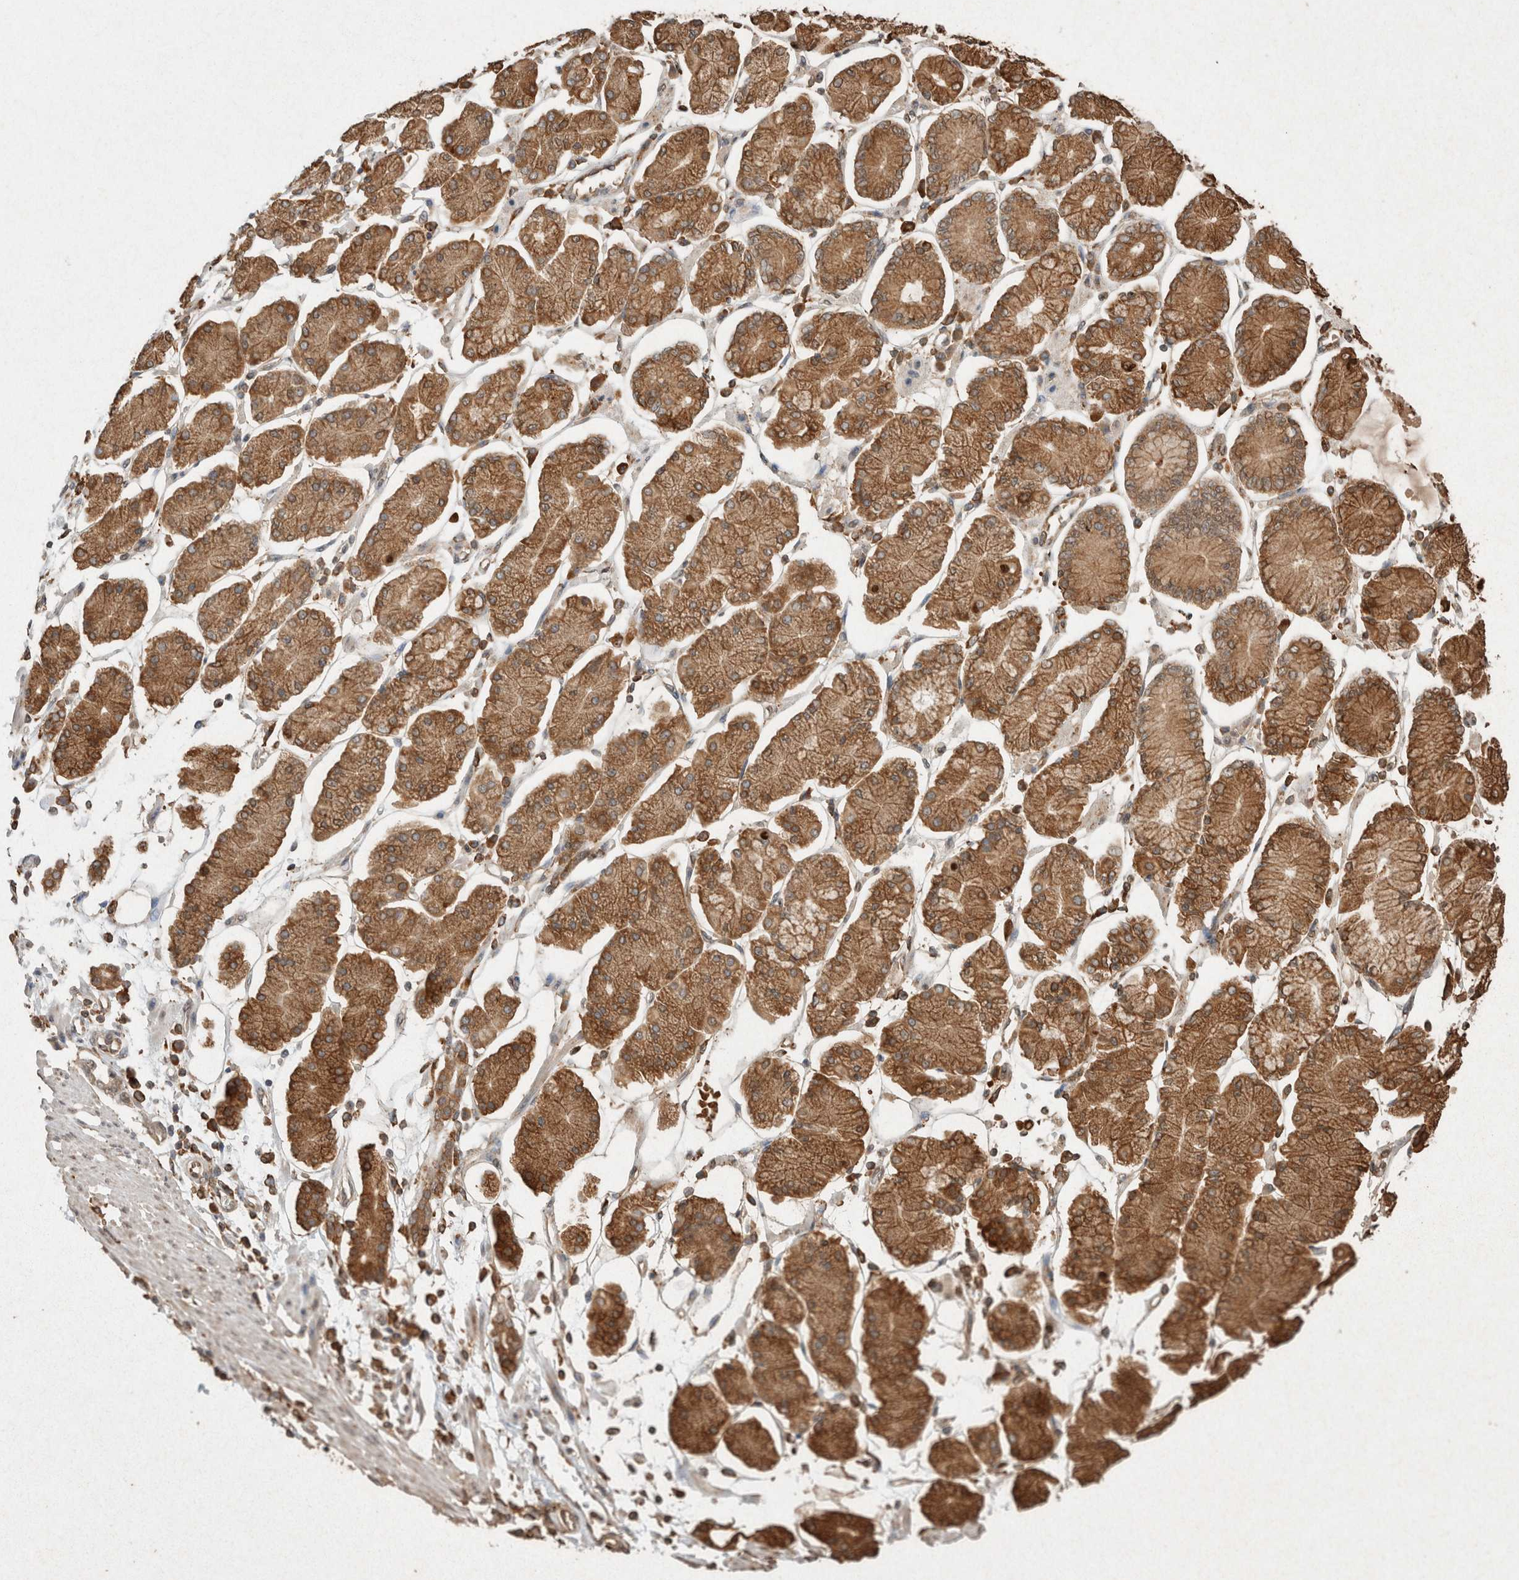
{"staining": {"intensity": "moderate", "quantity": ">75%", "location": "cytoplasmic/membranous"}, "tissue": "stomach cancer", "cell_type": "Tumor cells", "image_type": "cancer", "snomed": [{"axis": "morphology", "description": "Adenocarcinoma, NOS"}, {"axis": "topography", "description": "Stomach"}], "caption": "Immunohistochemical staining of human stomach cancer (adenocarcinoma) exhibits medium levels of moderate cytoplasmic/membranous protein staining in about >75% of tumor cells.", "gene": "ERAP1", "patient": {"sex": "male", "age": 76}}